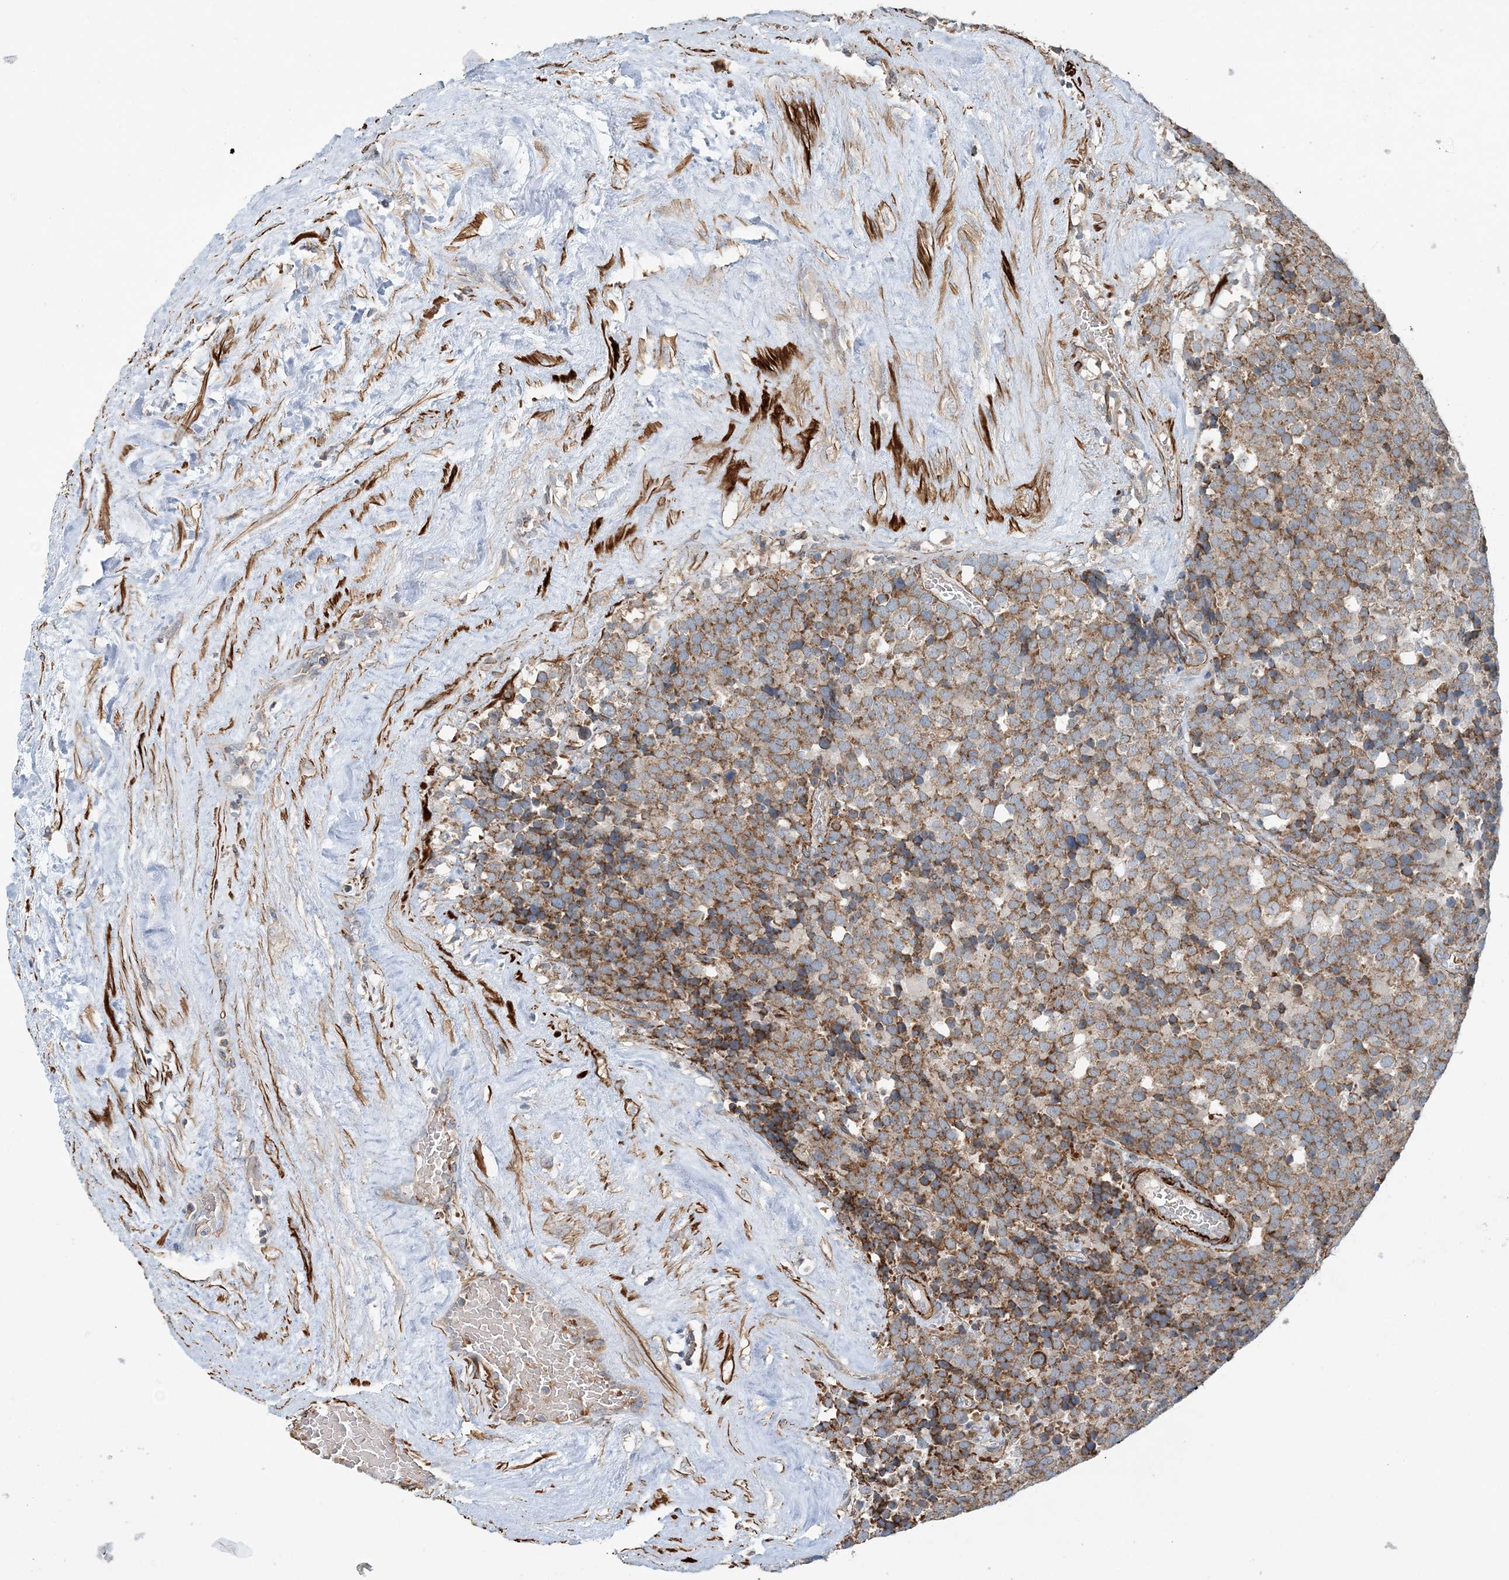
{"staining": {"intensity": "moderate", "quantity": ">75%", "location": "cytoplasmic/membranous"}, "tissue": "testis cancer", "cell_type": "Tumor cells", "image_type": "cancer", "snomed": [{"axis": "morphology", "description": "Seminoma, NOS"}, {"axis": "topography", "description": "Testis"}], "caption": "A micrograph showing moderate cytoplasmic/membranous expression in about >75% of tumor cells in testis seminoma, as visualized by brown immunohistochemical staining.", "gene": "TTI1", "patient": {"sex": "male", "age": 71}}